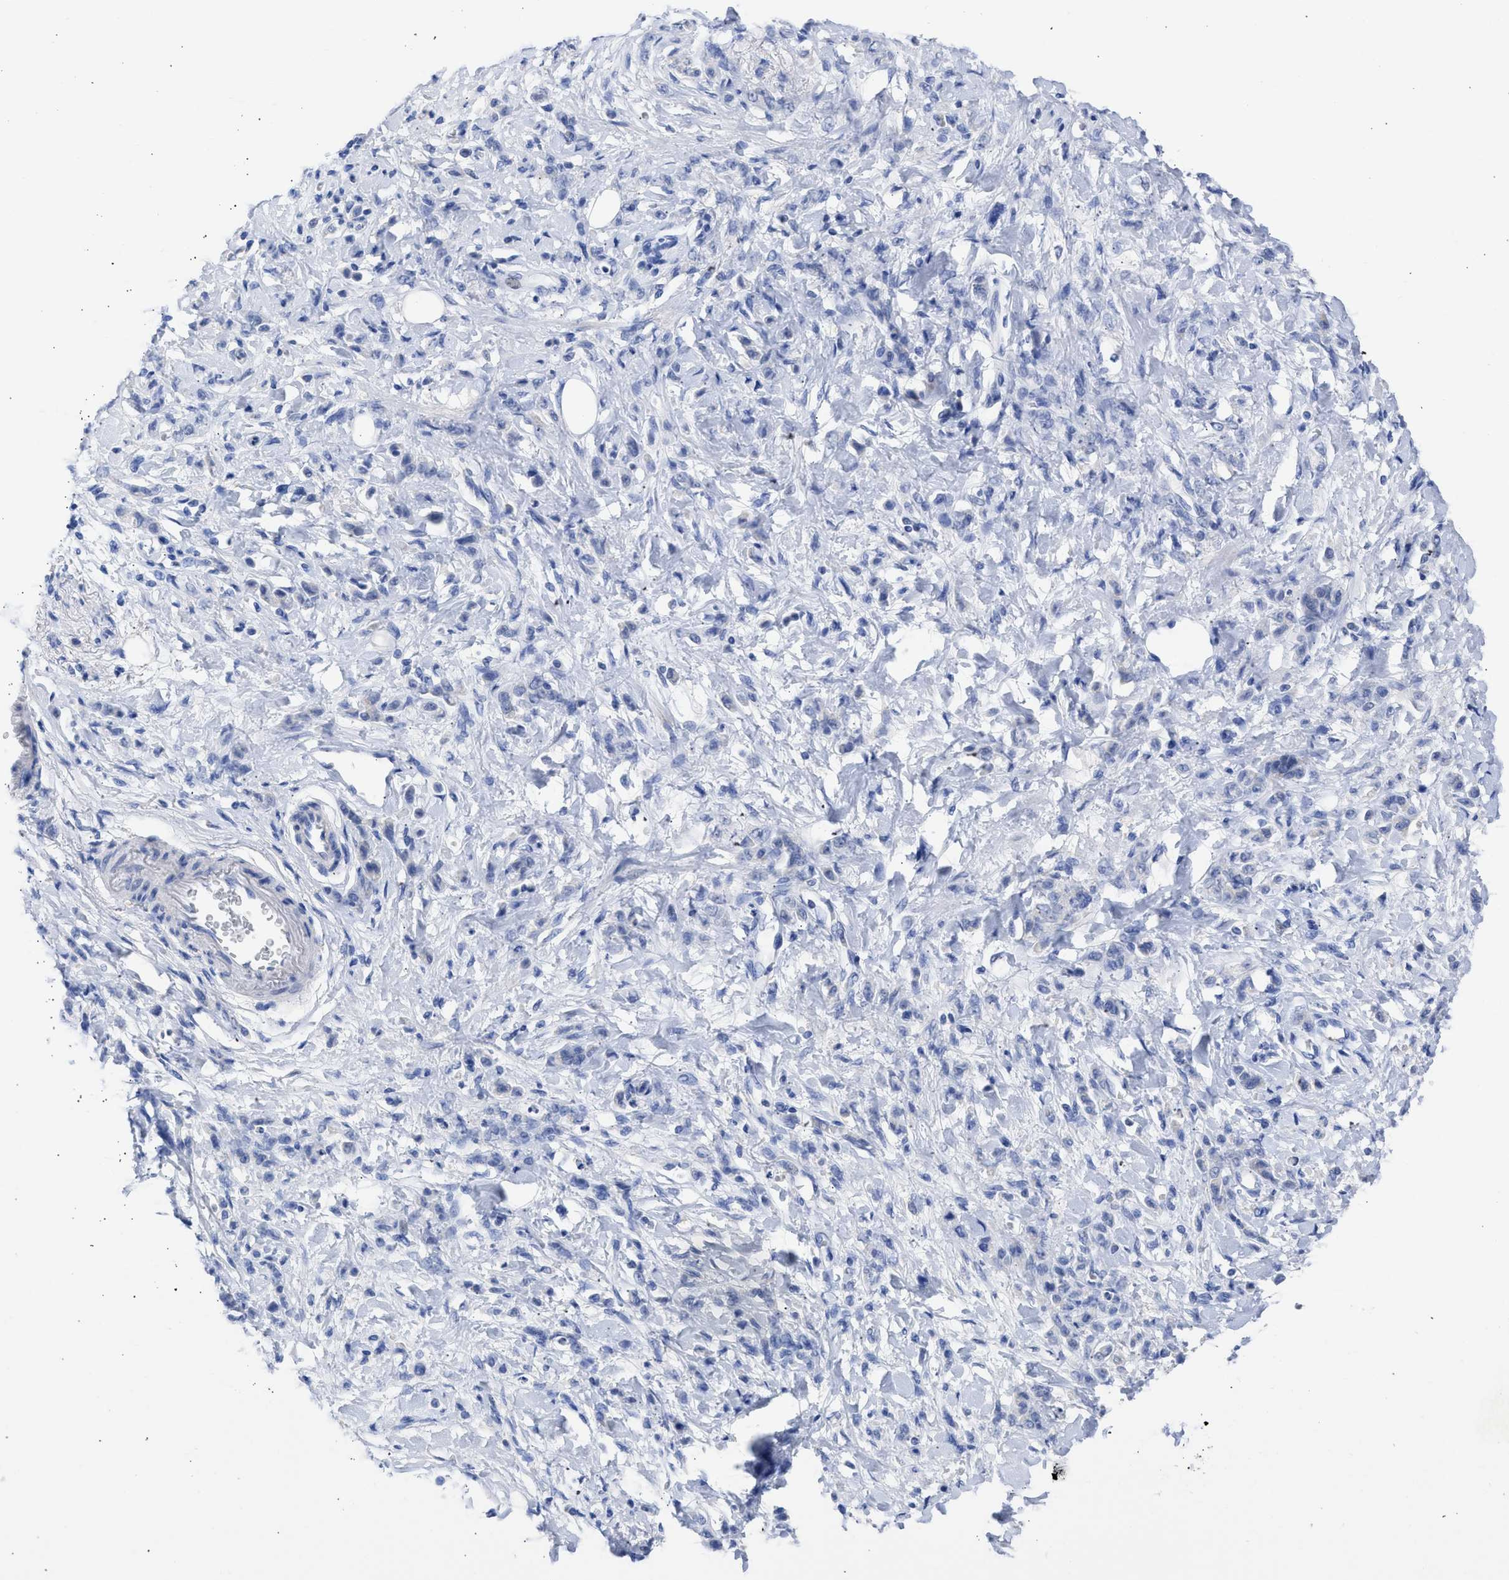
{"staining": {"intensity": "negative", "quantity": "none", "location": "none"}, "tissue": "stomach cancer", "cell_type": "Tumor cells", "image_type": "cancer", "snomed": [{"axis": "morphology", "description": "Normal tissue, NOS"}, {"axis": "morphology", "description": "Adenocarcinoma, NOS"}, {"axis": "topography", "description": "Stomach"}], "caption": "Immunohistochemistry (IHC) of human stomach cancer shows no expression in tumor cells.", "gene": "RSPH1", "patient": {"sex": "male", "age": 82}}